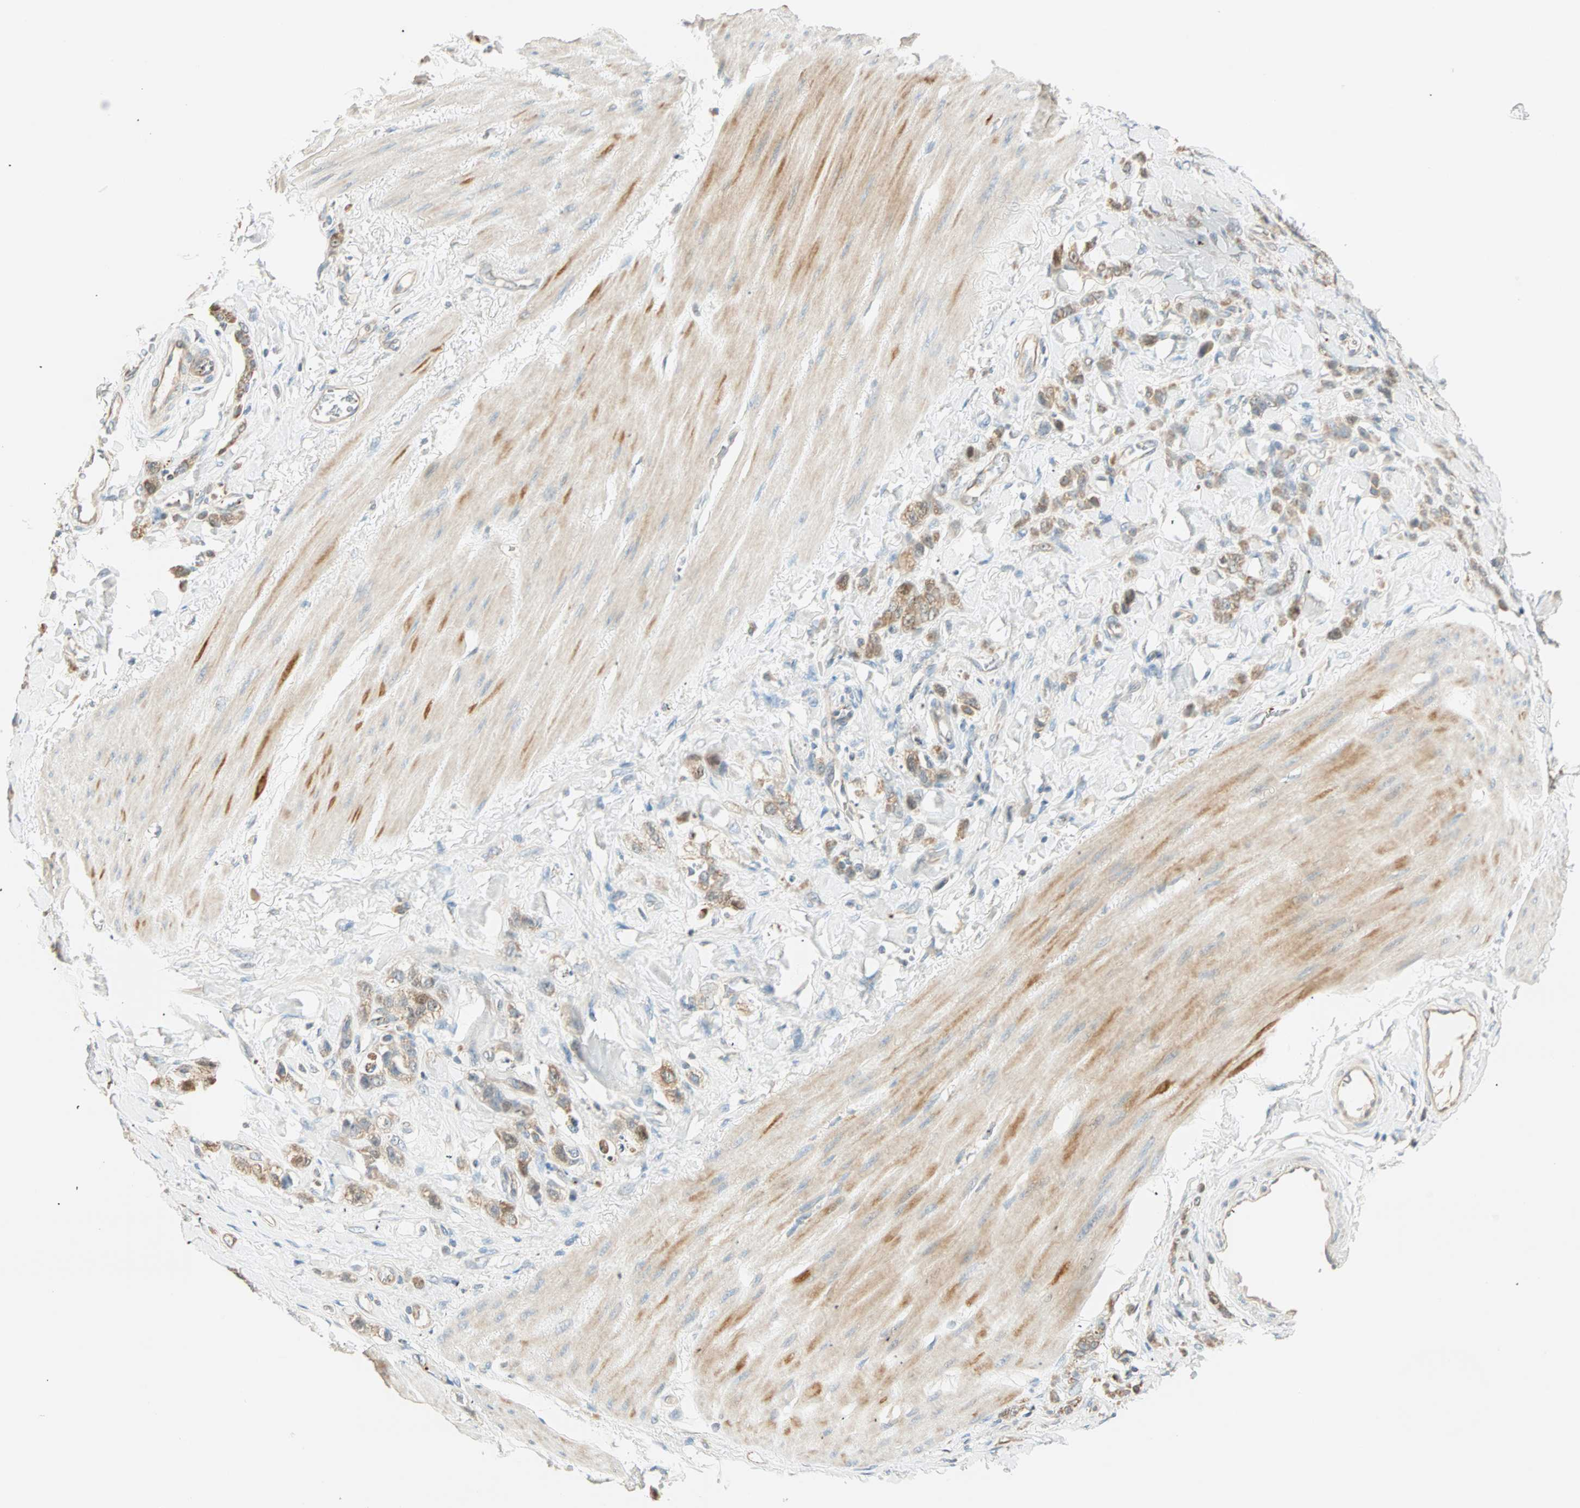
{"staining": {"intensity": "moderate", "quantity": "25%-75%", "location": "cytoplasmic/membranous"}, "tissue": "stomach cancer", "cell_type": "Tumor cells", "image_type": "cancer", "snomed": [{"axis": "morphology", "description": "Adenocarcinoma, NOS"}, {"axis": "topography", "description": "Stomach"}], "caption": "Adenocarcinoma (stomach) was stained to show a protein in brown. There is medium levels of moderate cytoplasmic/membranous positivity in approximately 25%-75% of tumor cells. Nuclei are stained in blue.", "gene": "RAD18", "patient": {"sex": "male", "age": 82}}